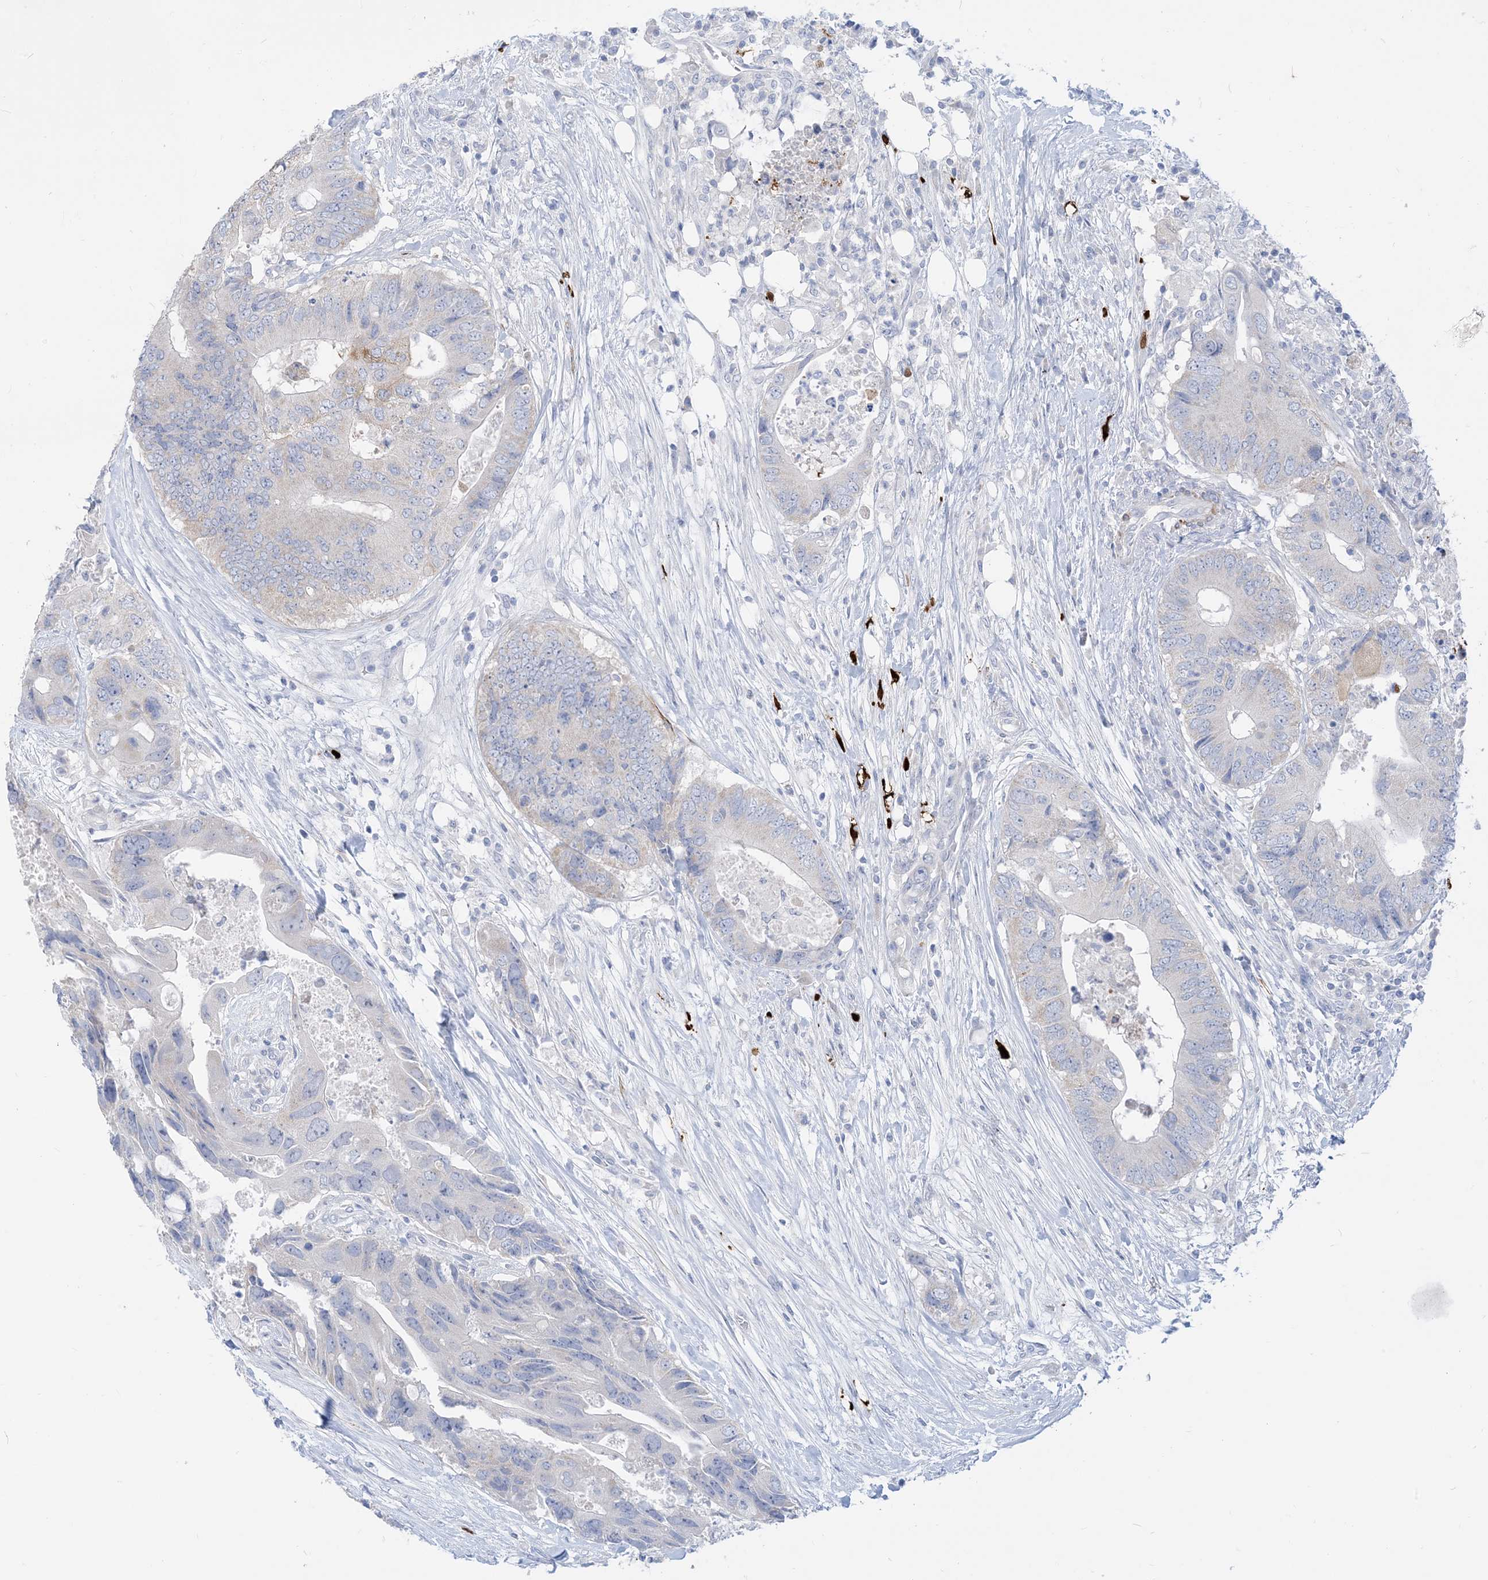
{"staining": {"intensity": "negative", "quantity": "none", "location": "none"}, "tissue": "colorectal cancer", "cell_type": "Tumor cells", "image_type": "cancer", "snomed": [{"axis": "morphology", "description": "Adenocarcinoma, NOS"}, {"axis": "topography", "description": "Colon"}], "caption": "High magnification brightfield microscopy of adenocarcinoma (colorectal) stained with DAB (3,3'-diaminobenzidine) (brown) and counterstained with hematoxylin (blue): tumor cells show no significant expression.", "gene": "MARS2", "patient": {"sex": "male", "age": 71}}